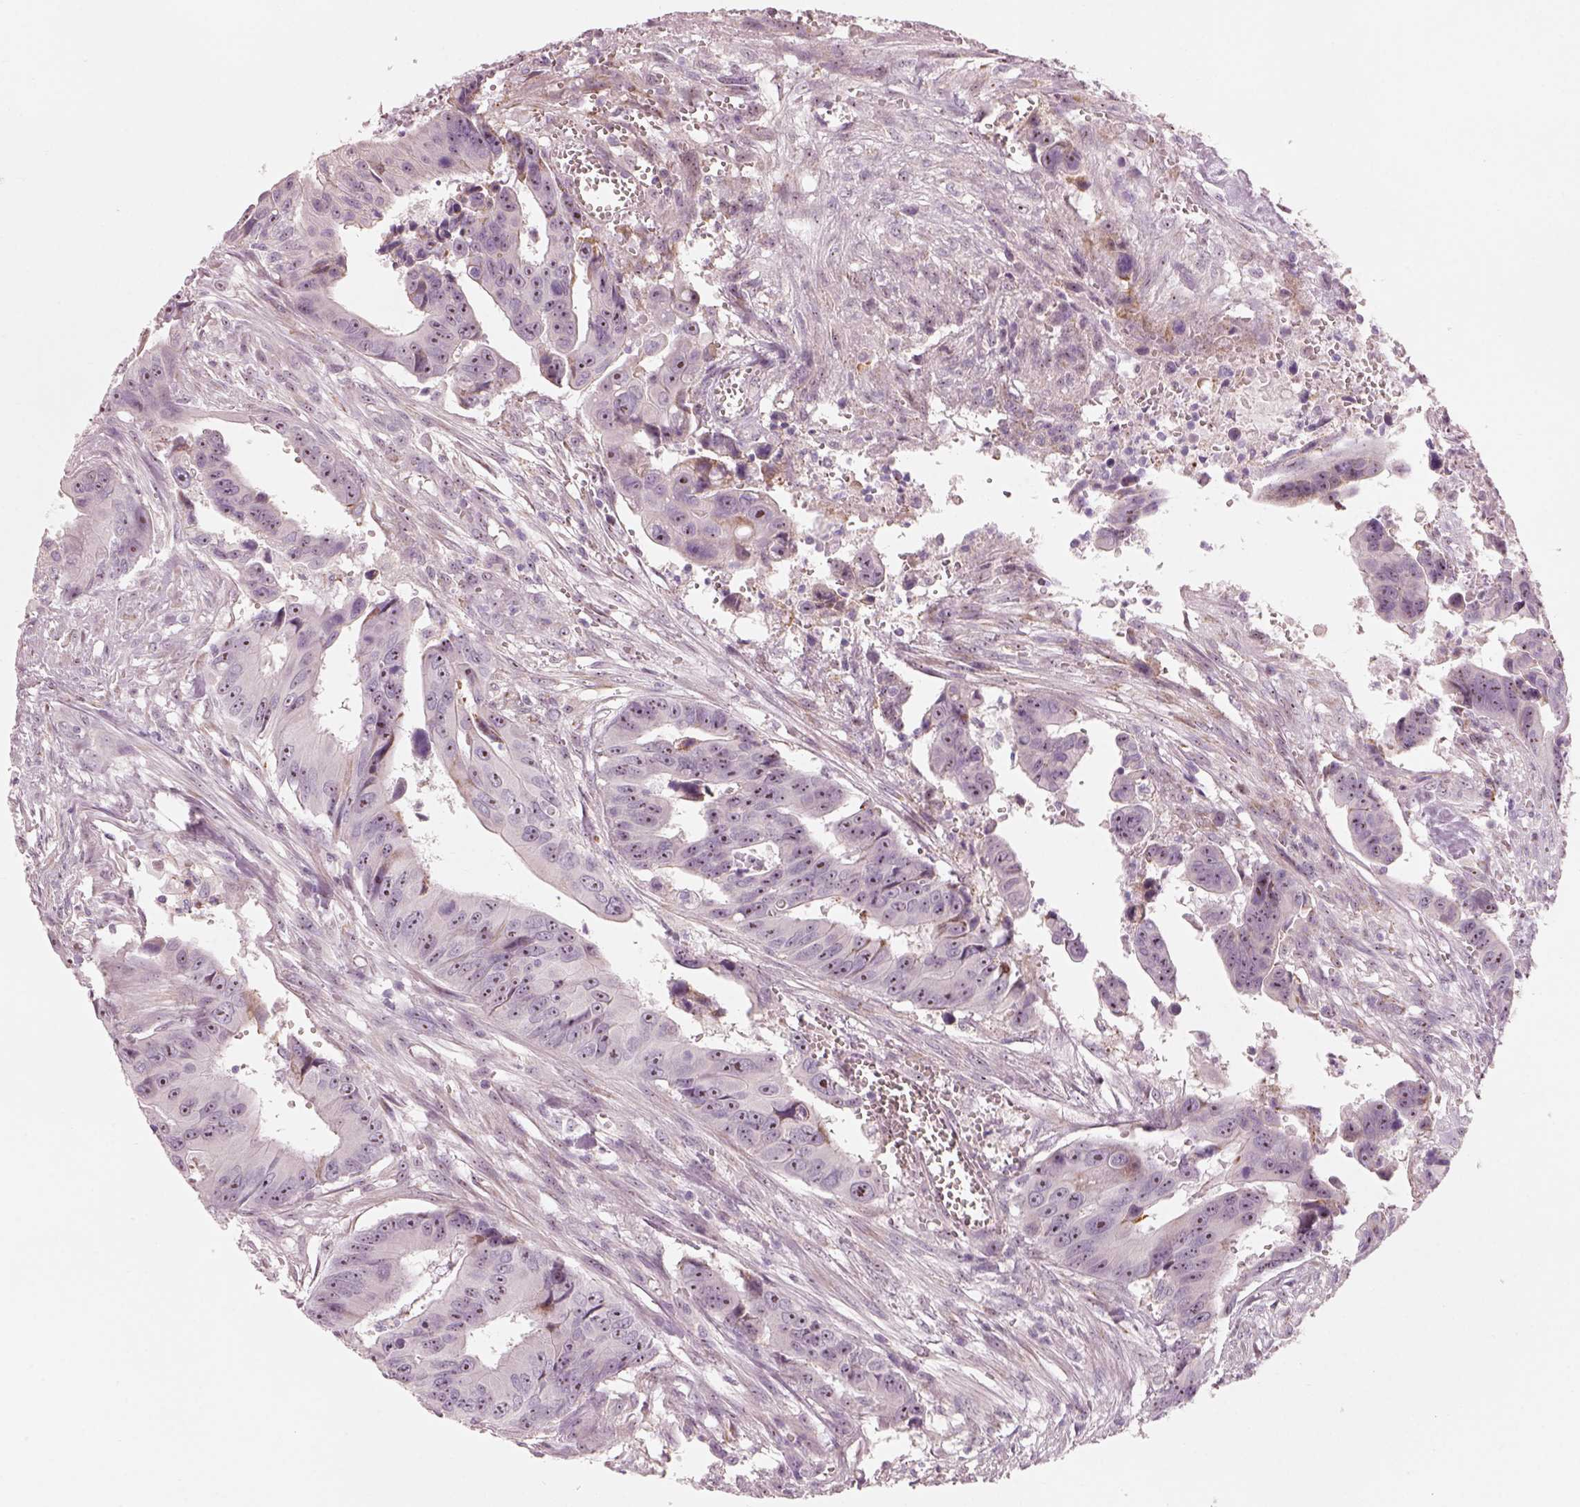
{"staining": {"intensity": "weak", "quantity": ">75%", "location": "cytoplasmic/membranous,nuclear"}, "tissue": "colorectal cancer", "cell_type": "Tumor cells", "image_type": "cancer", "snomed": [{"axis": "morphology", "description": "Adenocarcinoma, NOS"}, {"axis": "topography", "description": "Colon"}], "caption": "Tumor cells demonstrate weak cytoplasmic/membranous and nuclear expression in approximately >75% of cells in adenocarcinoma (colorectal).", "gene": "CDS1", "patient": {"sex": "female", "age": 87}}